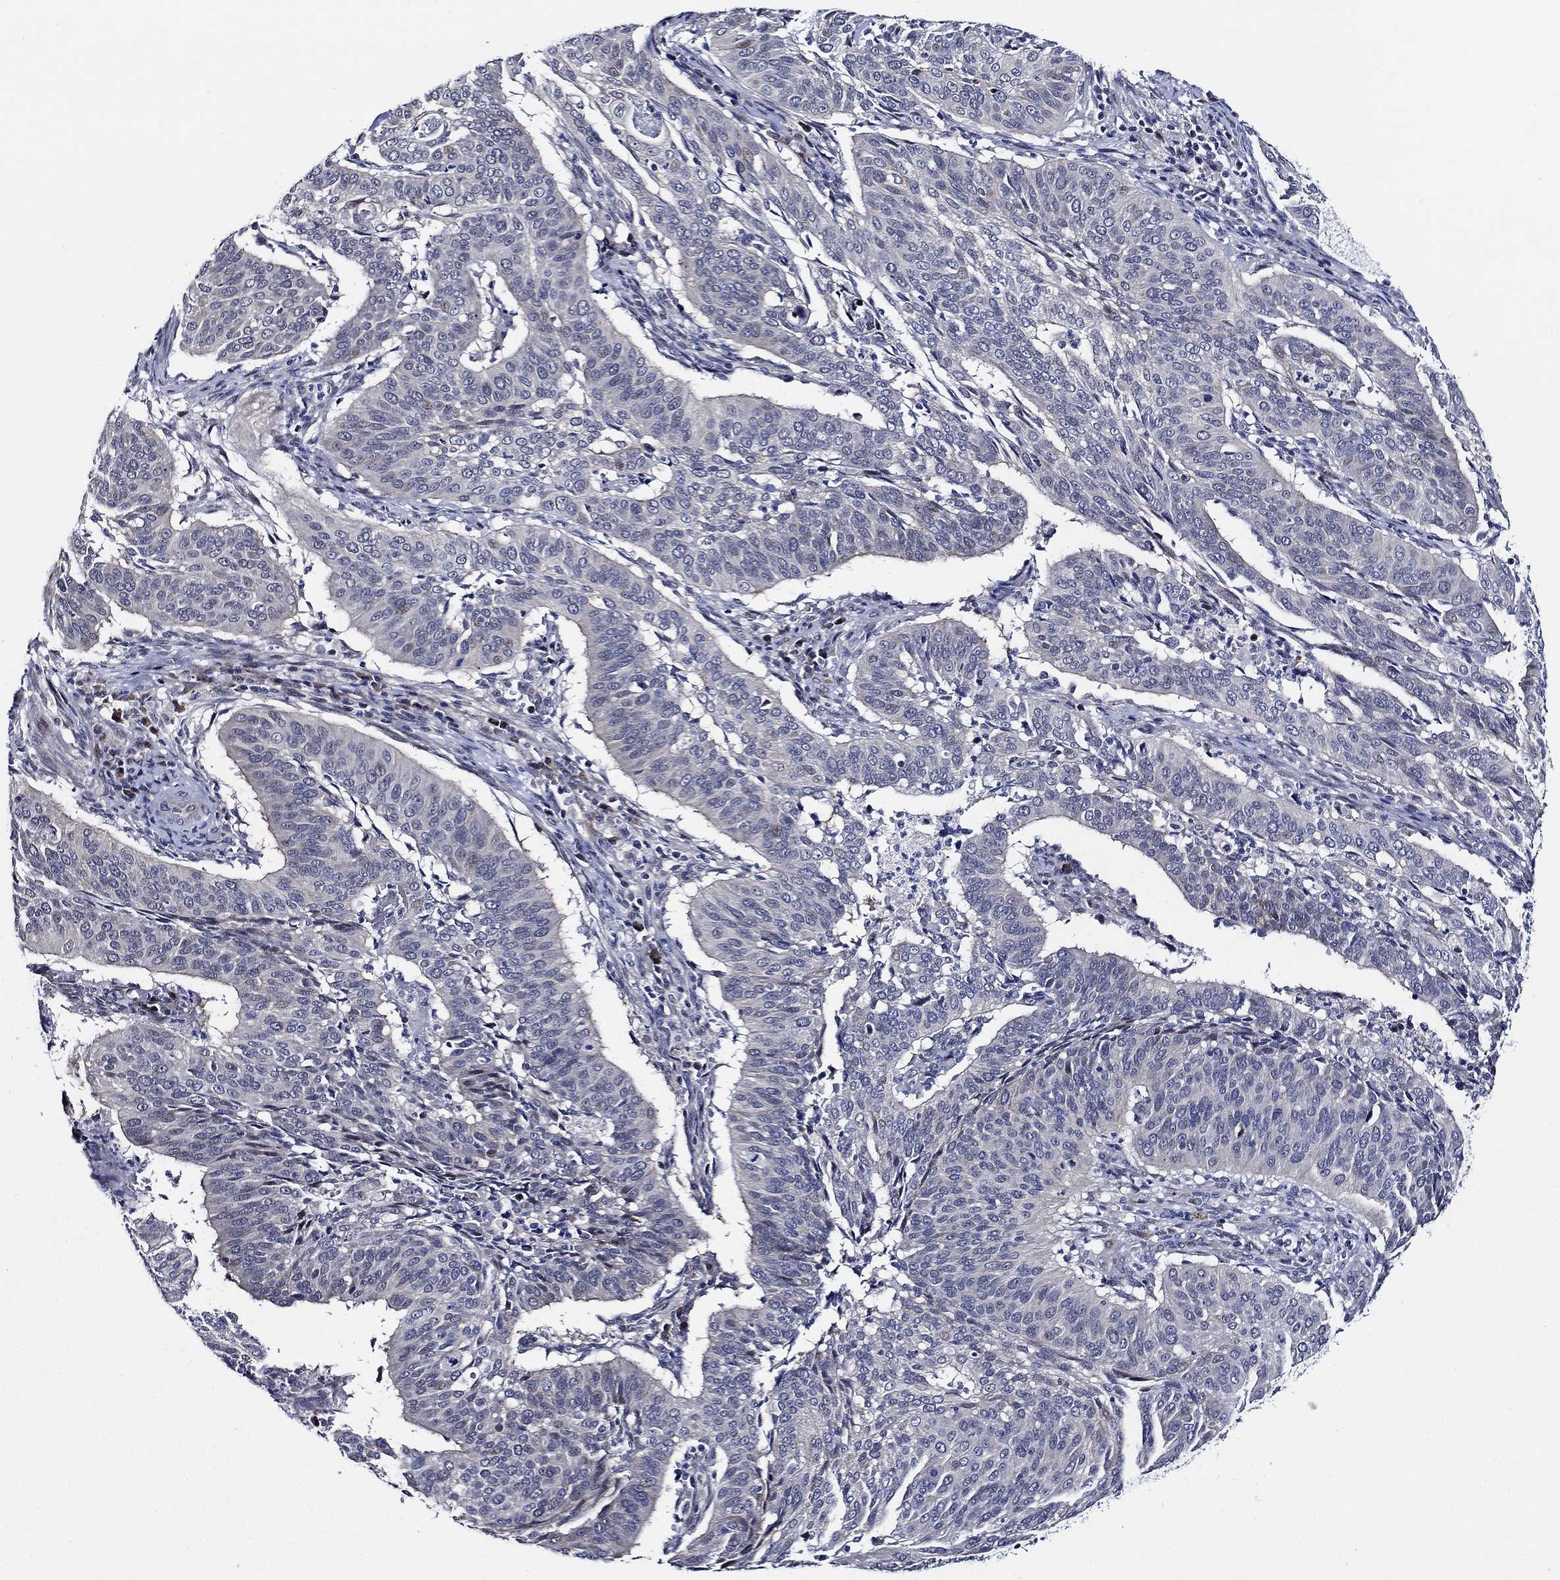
{"staining": {"intensity": "negative", "quantity": "none", "location": "none"}, "tissue": "cervical cancer", "cell_type": "Tumor cells", "image_type": "cancer", "snomed": [{"axis": "morphology", "description": "Normal tissue, NOS"}, {"axis": "morphology", "description": "Squamous cell carcinoma, NOS"}, {"axis": "topography", "description": "Cervix"}], "caption": "A photomicrograph of squamous cell carcinoma (cervical) stained for a protein exhibits no brown staining in tumor cells.", "gene": "C8orf48", "patient": {"sex": "female", "age": 39}}